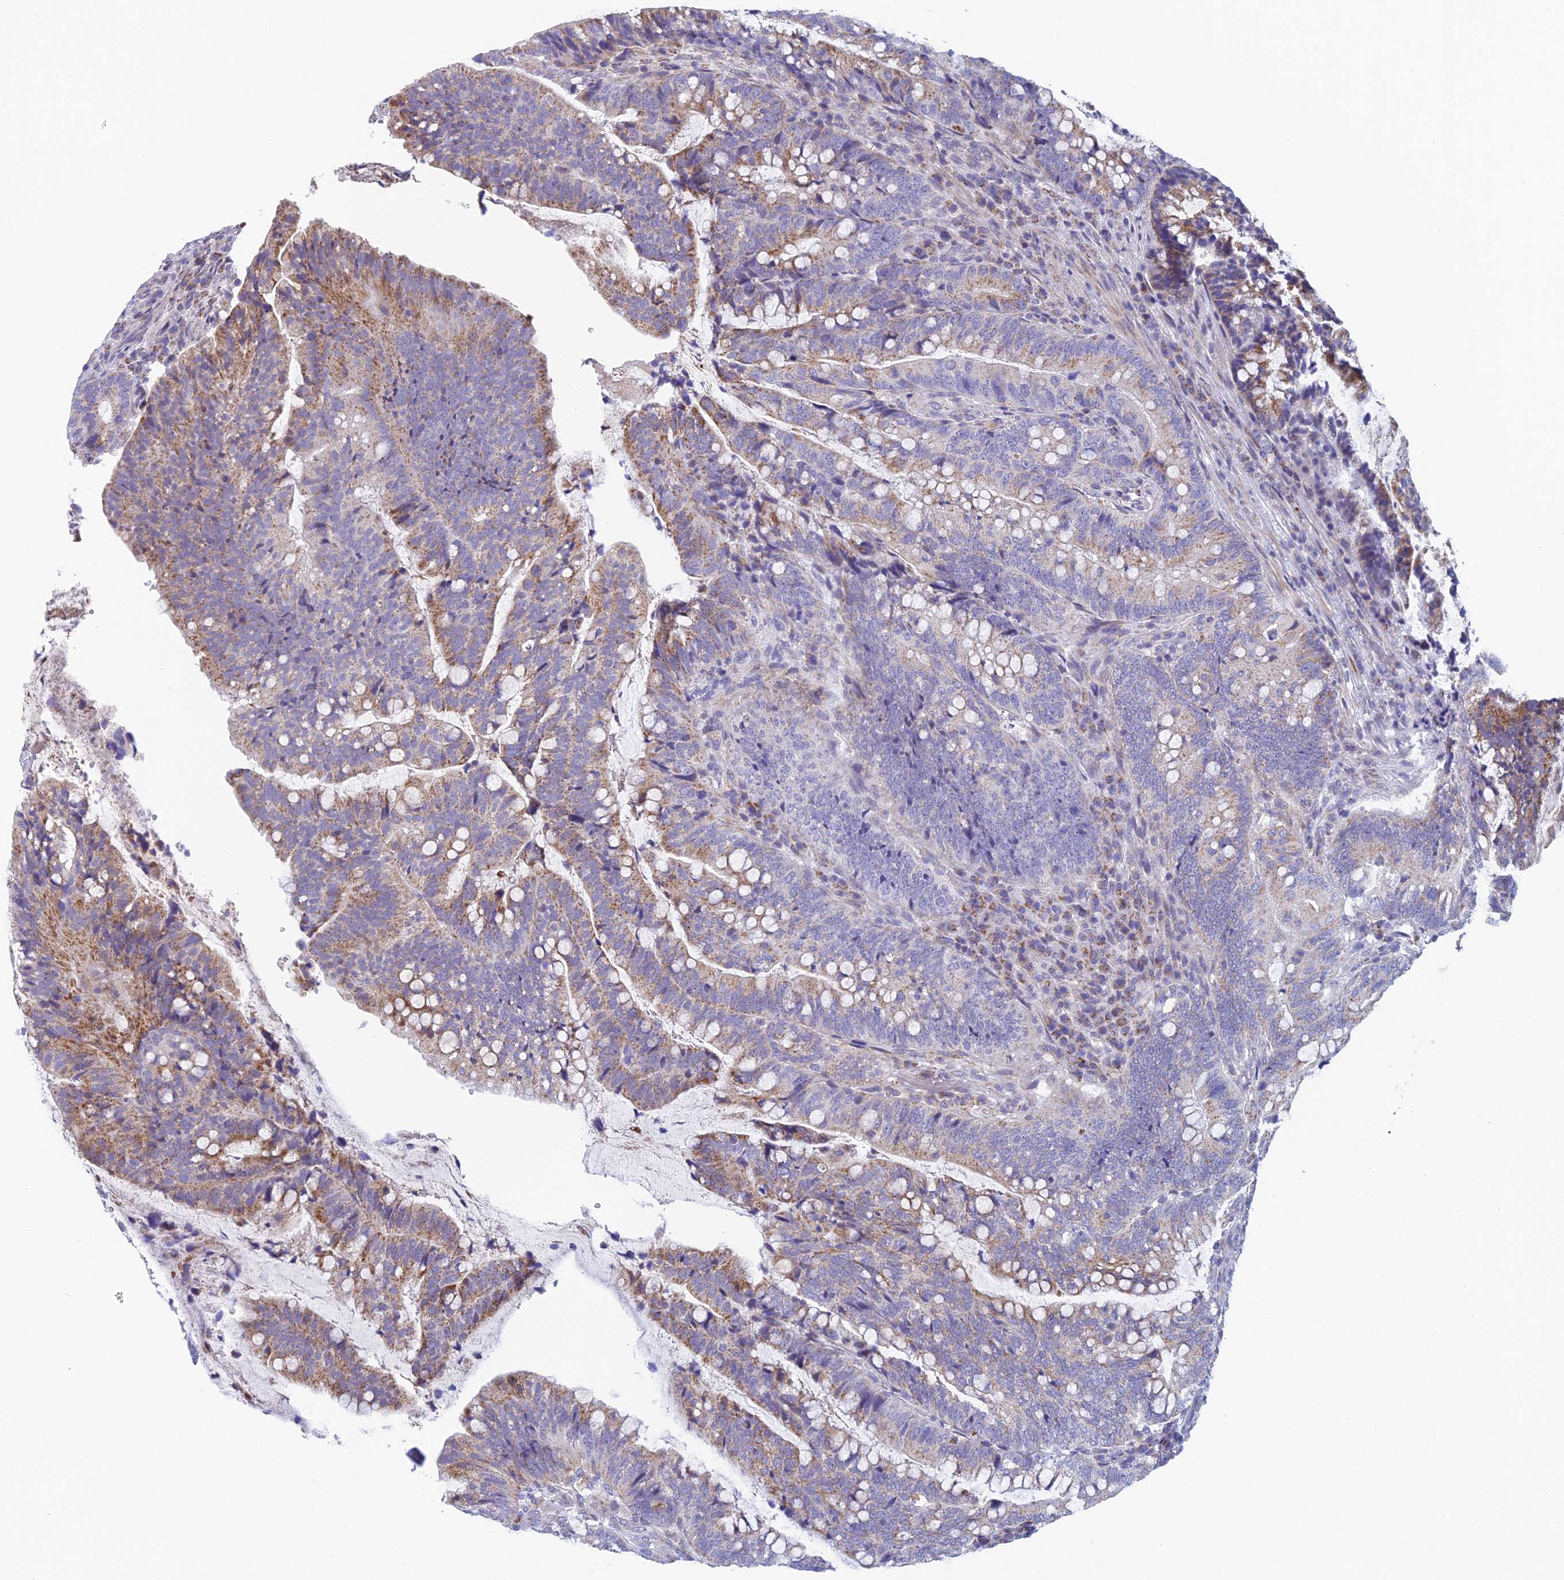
{"staining": {"intensity": "moderate", "quantity": "25%-75%", "location": "cytoplasmic/membranous"}, "tissue": "colorectal cancer", "cell_type": "Tumor cells", "image_type": "cancer", "snomed": [{"axis": "morphology", "description": "Adenocarcinoma, NOS"}, {"axis": "topography", "description": "Colon"}], "caption": "Brown immunohistochemical staining in human colorectal cancer (adenocarcinoma) displays moderate cytoplasmic/membranous positivity in approximately 25%-75% of tumor cells.", "gene": "REXO5", "patient": {"sex": "female", "age": 66}}